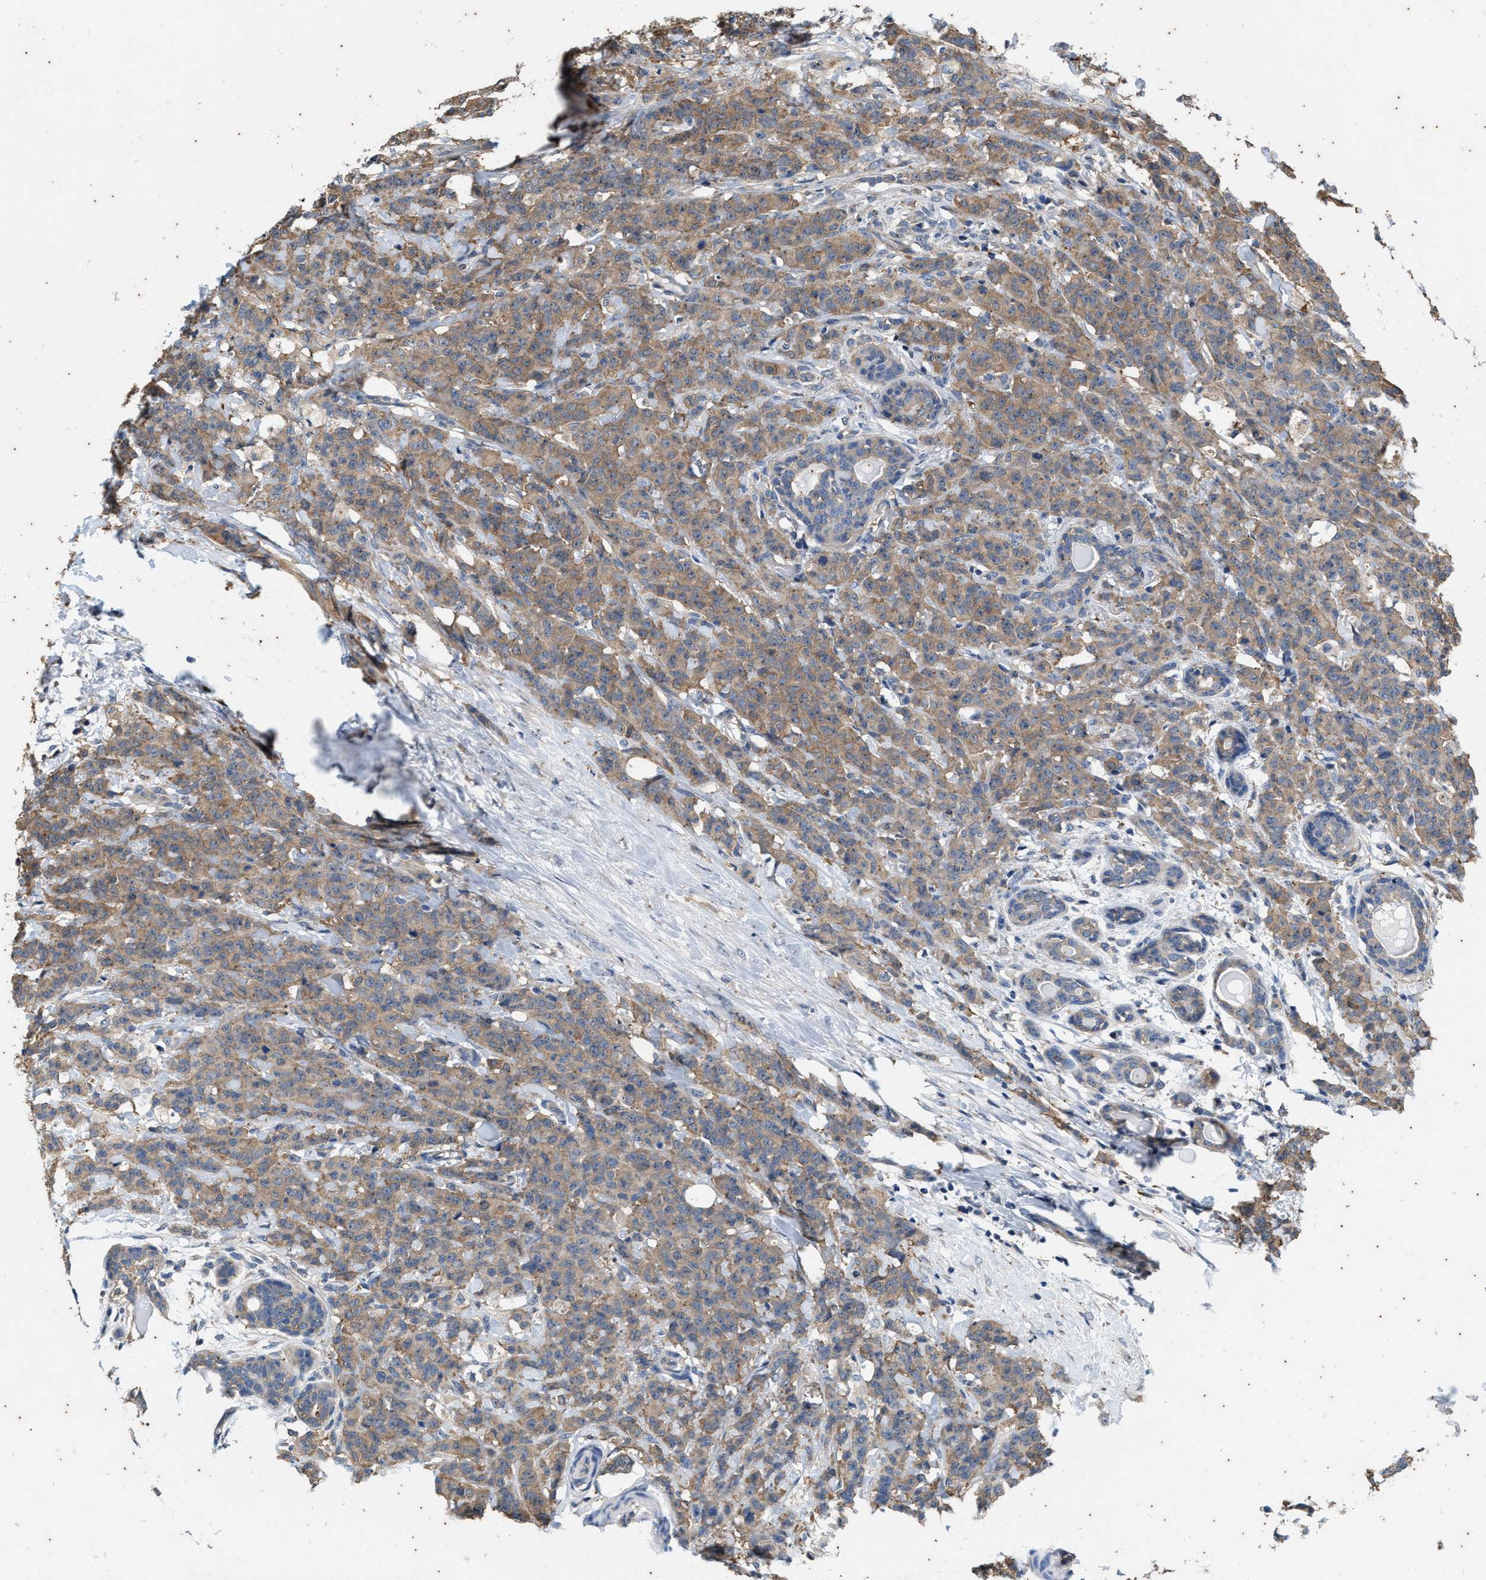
{"staining": {"intensity": "moderate", "quantity": ">75%", "location": "cytoplasmic/membranous"}, "tissue": "breast cancer", "cell_type": "Tumor cells", "image_type": "cancer", "snomed": [{"axis": "morphology", "description": "Normal tissue, NOS"}, {"axis": "morphology", "description": "Duct carcinoma"}, {"axis": "topography", "description": "Breast"}], "caption": "A histopathology image of human breast cancer stained for a protein displays moderate cytoplasmic/membranous brown staining in tumor cells.", "gene": "COX19", "patient": {"sex": "female", "age": 40}}